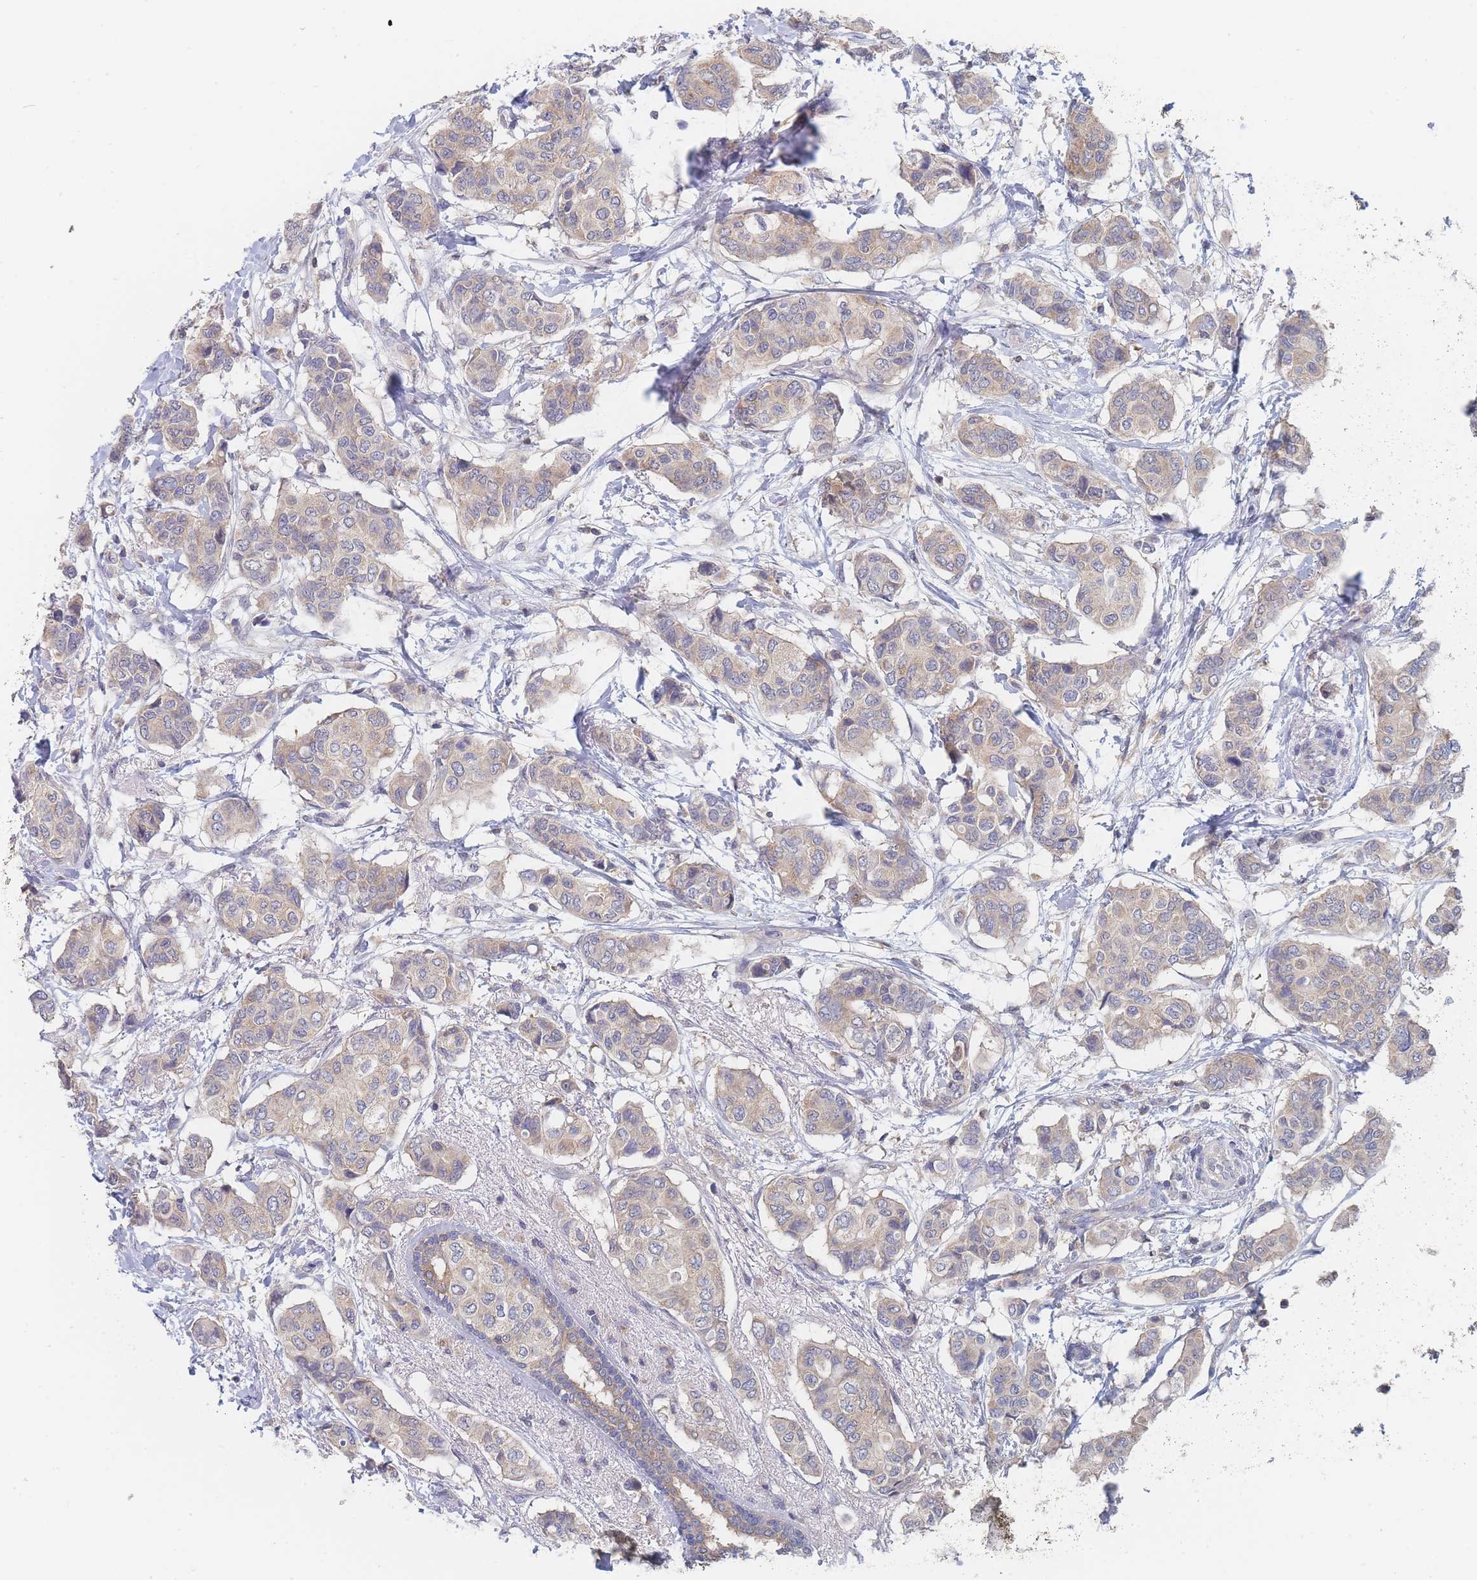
{"staining": {"intensity": "weak", "quantity": ">75%", "location": "cytoplasmic/membranous"}, "tissue": "breast cancer", "cell_type": "Tumor cells", "image_type": "cancer", "snomed": [{"axis": "morphology", "description": "Lobular carcinoma"}, {"axis": "topography", "description": "Breast"}], "caption": "Tumor cells show weak cytoplasmic/membranous positivity in about >75% of cells in breast cancer (lobular carcinoma).", "gene": "PPP6C", "patient": {"sex": "female", "age": 51}}